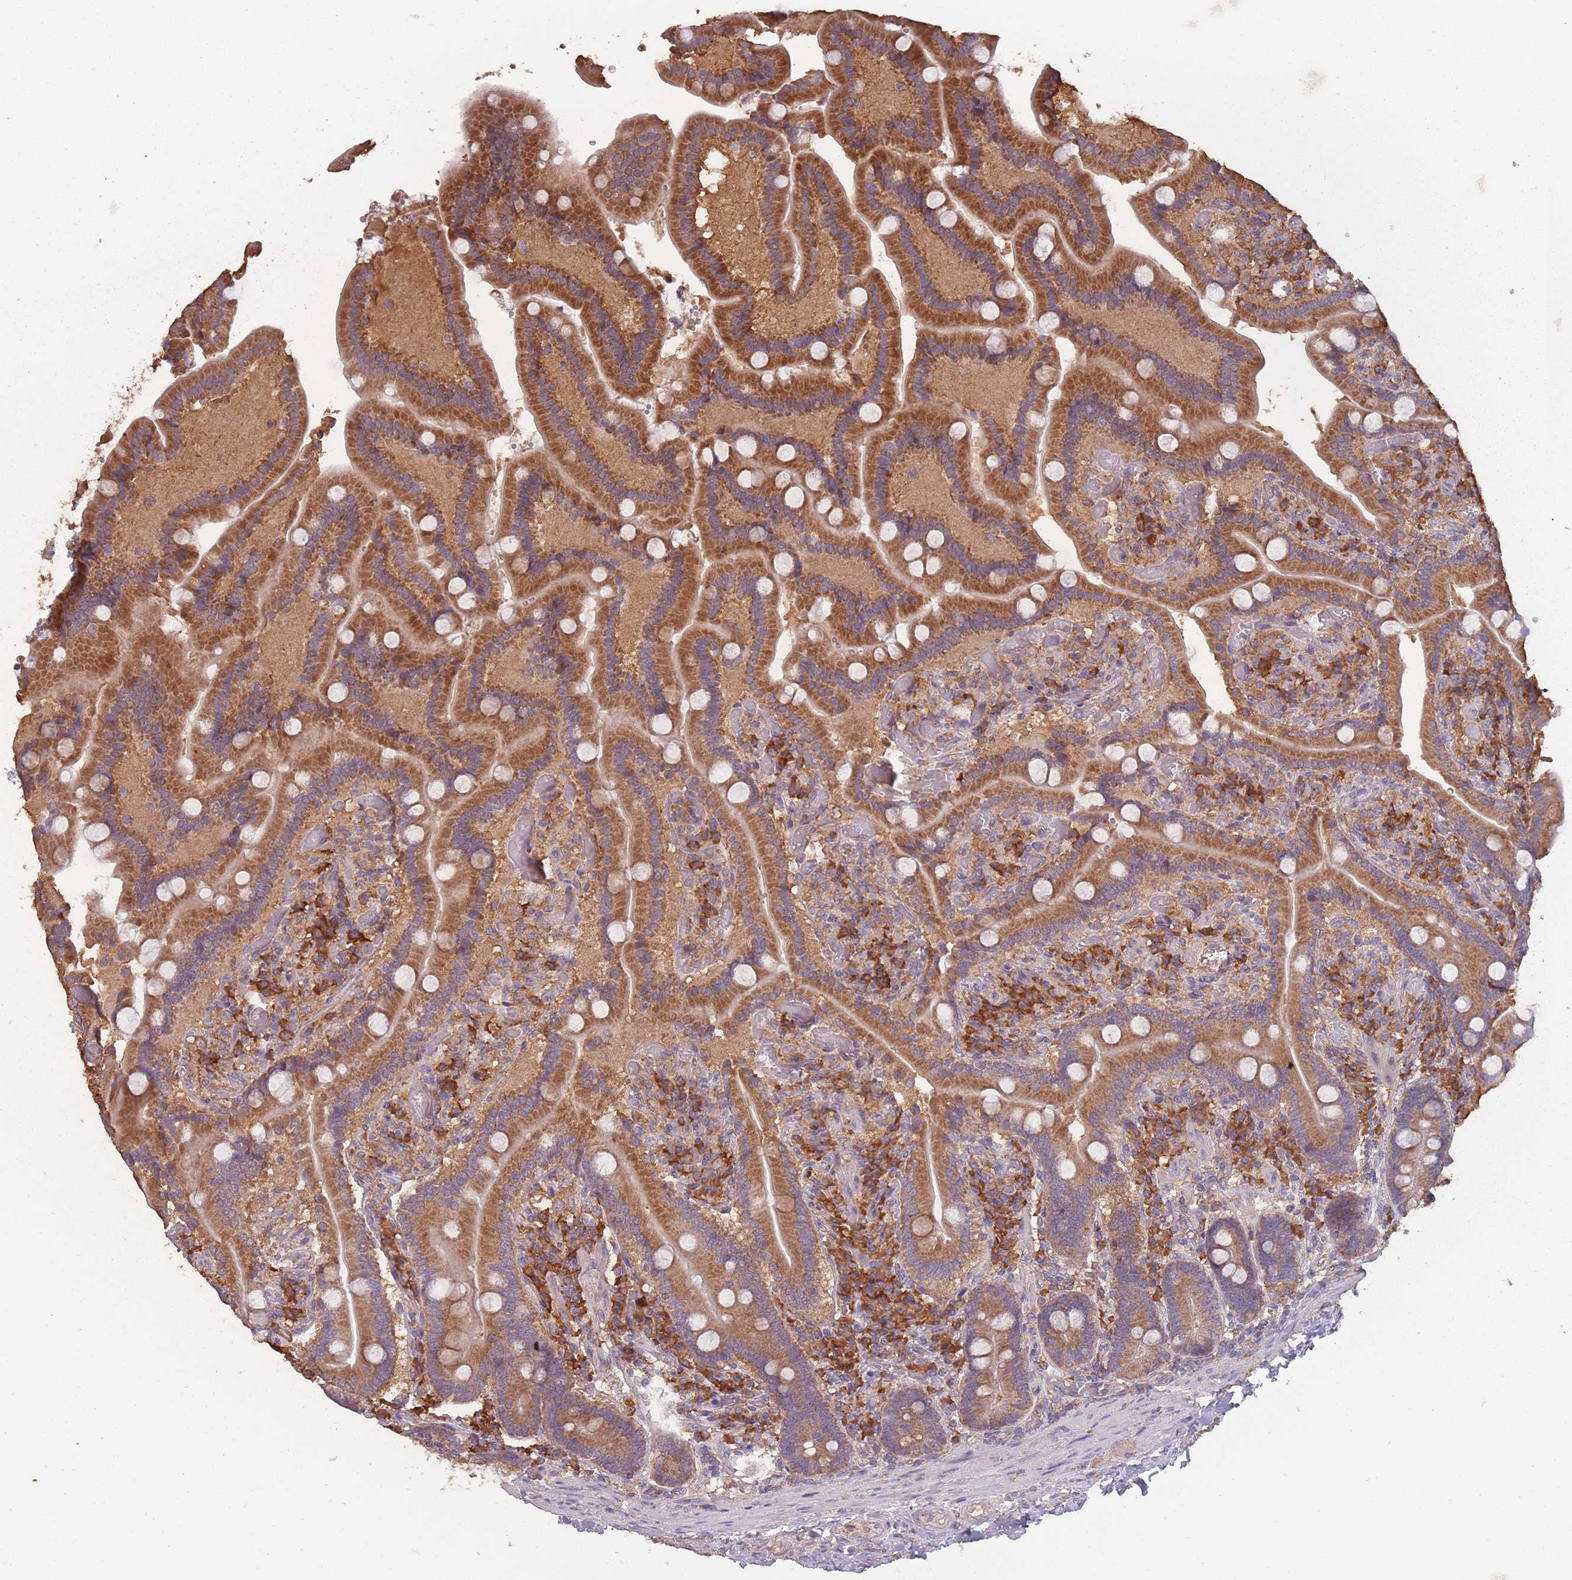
{"staining": {"intensity": "strong", "quantity": ">75%", "location": "cytoplasmic/membranous"}, "tissue": "duodenum", "cell_type": "Glandular cells", "image_type": "normal", "snomed": [{"axis": "morphology", "description": "Normal tissue, NOS"}, {"axis": "topography", "description": "Duodenum"}], "caption": "IHC image of unremarkable duodenum: human duodenum stained using IHC shows high levels of strong protein expression localized specifically in the cytoplasmic/membranous of glandular cells, appearing as a cytoplasmic/membranous brown color.", "gene": "SANBR", "patient": {"sex": "female", "age": 62}}